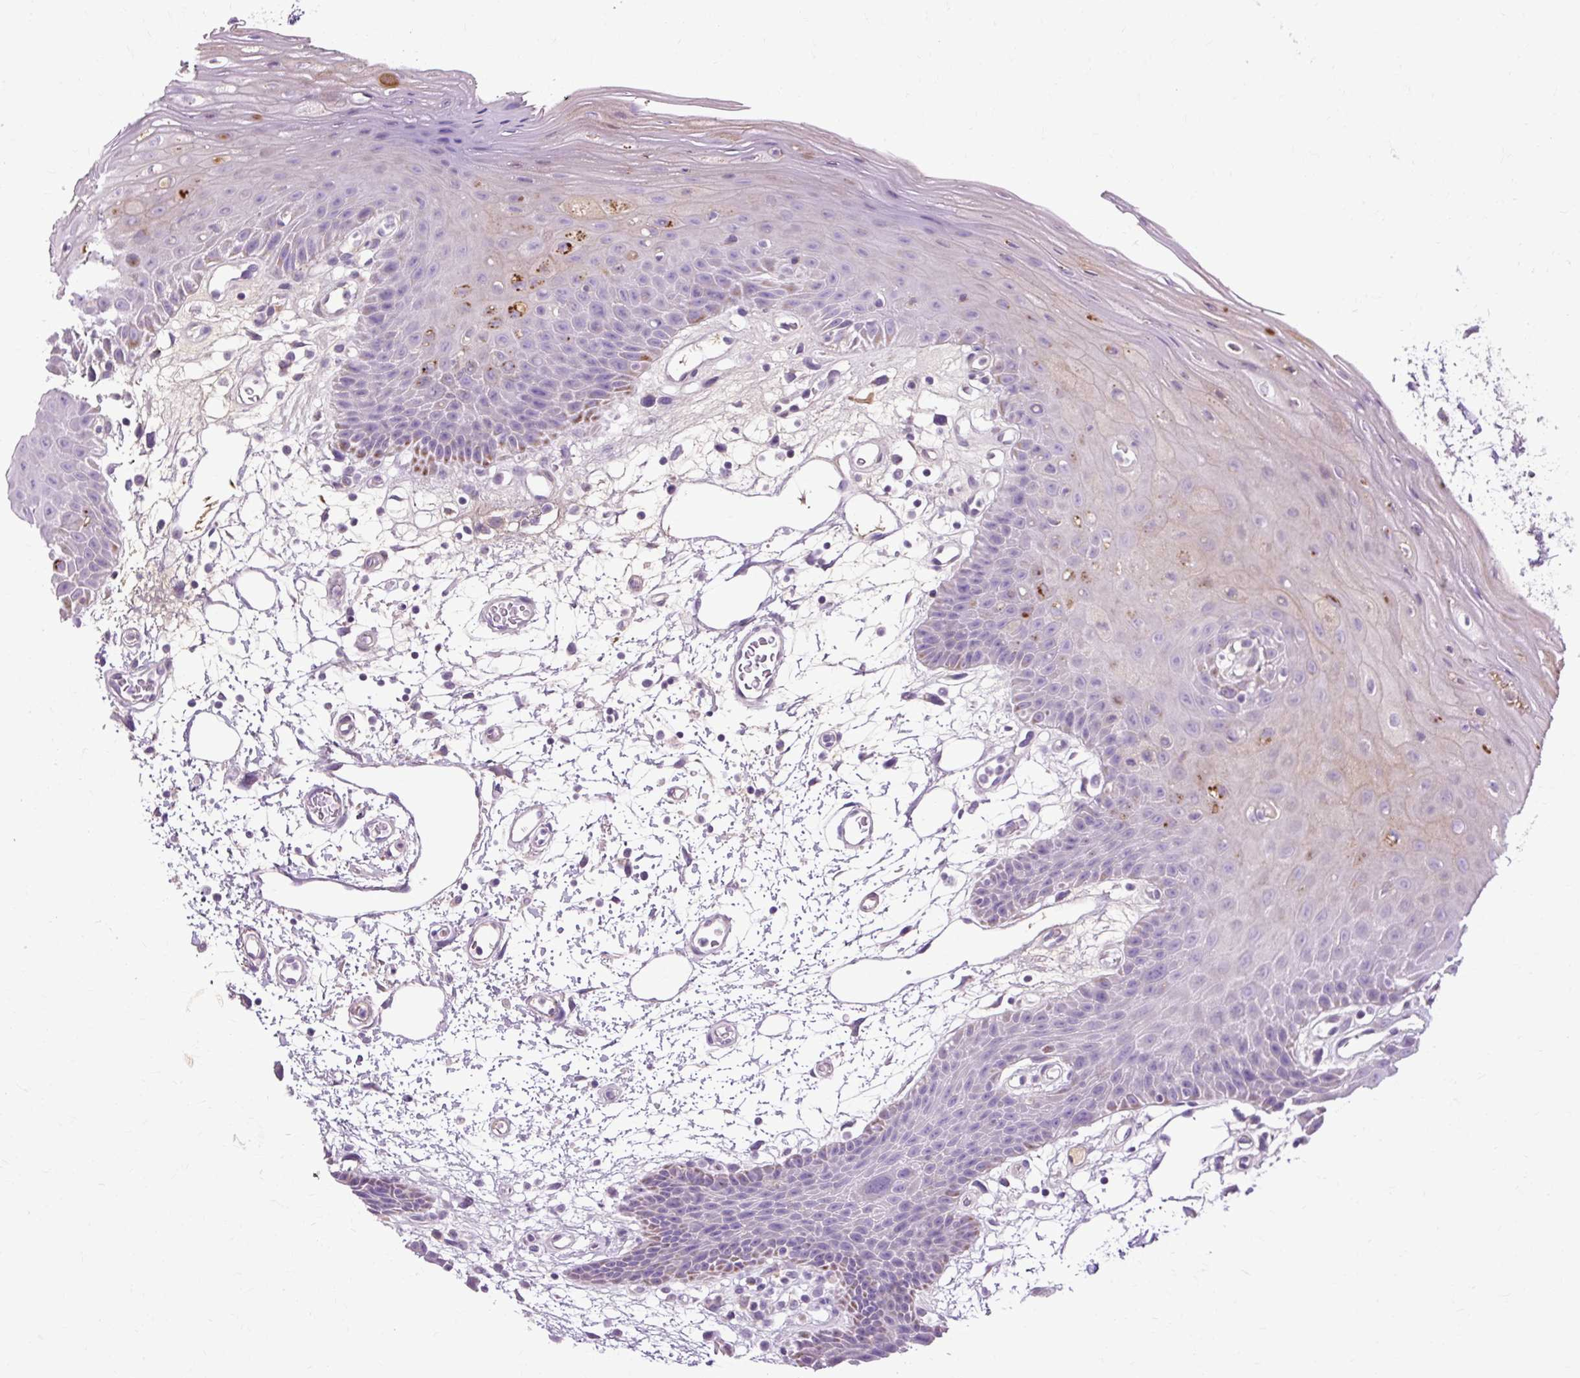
{"staining": {"intensity": "negative", "quantity": "none", "location": "none"}, "tissue": "oral mucosa", "cell_type": "Squamous epithelial cells", "image_type": "normal", "snomed": [{"axis": "morphology", "description": "Normal tissue, NOS"}, {"axis": "topography", "description": "Oral tissue"}], "caption": "Immunohistochemical staining of benign oral mucosa exhibits no significant positivity in squamous epithelial cells. (Brightfield microscopy of DAB immunohistochemistry at high magnification).", "gene": "ARRDC2", "patient": {"sex": "female", "age": 59}}